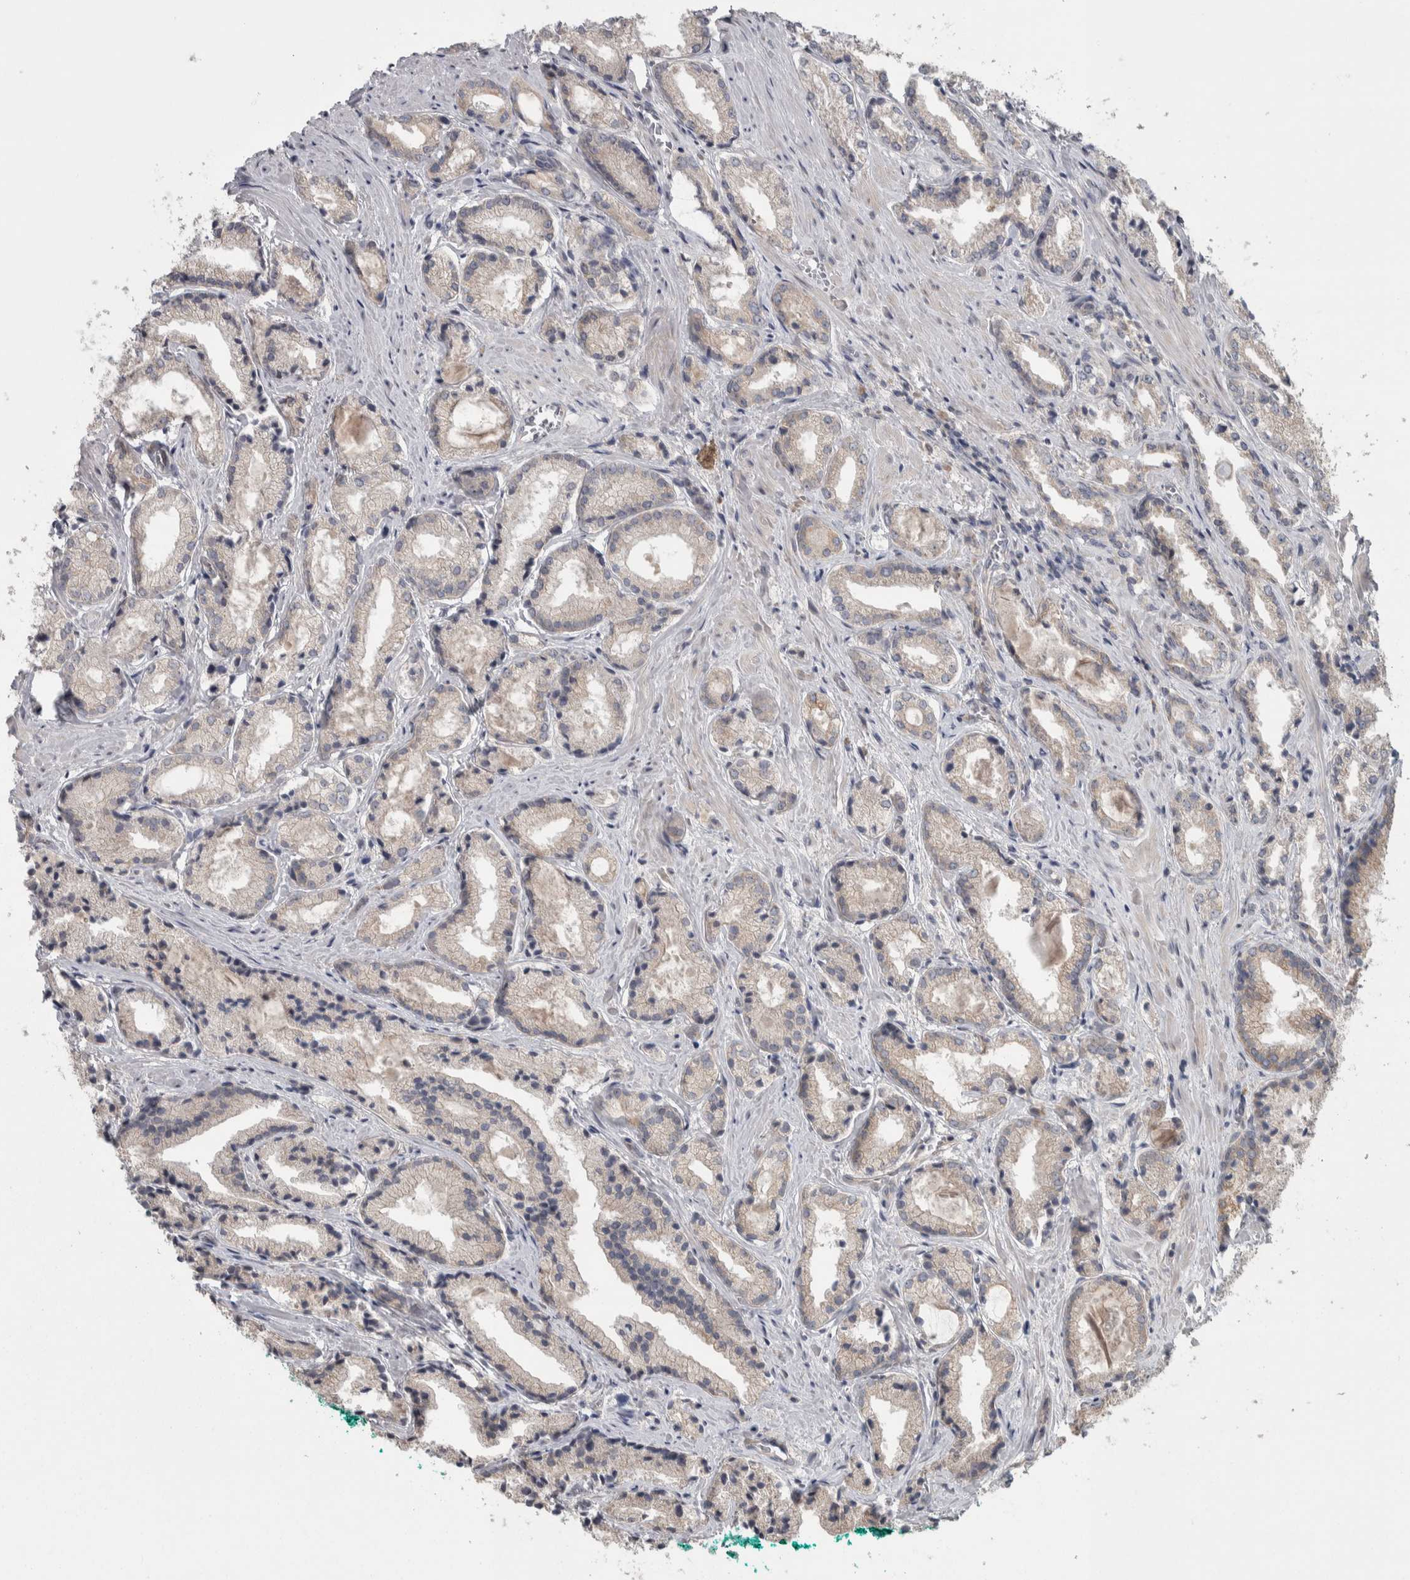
{"staining": {"intensity": "negative", "quantity": "none", "location": "none"}, "tissue": "prostate cancer", "cell_type": "Tumor cells", "image_type": "cancer", "snomed": [{"axis": "morphology", "description": "Adenocarcinoma, Low grade"}, {"axis": "topography", "description": "Prostate"}], "caption": "High magnification brightfield microscopy of prostate low-grade adenocarcinoma stained with DAB (3,3'-diaminobenzidine) (brown) and counterstained with hematoxylin (blue): tumor cells show no significant positivity.", "gene": "SRP68", "patient": {"sex": "male", "age": 62}}